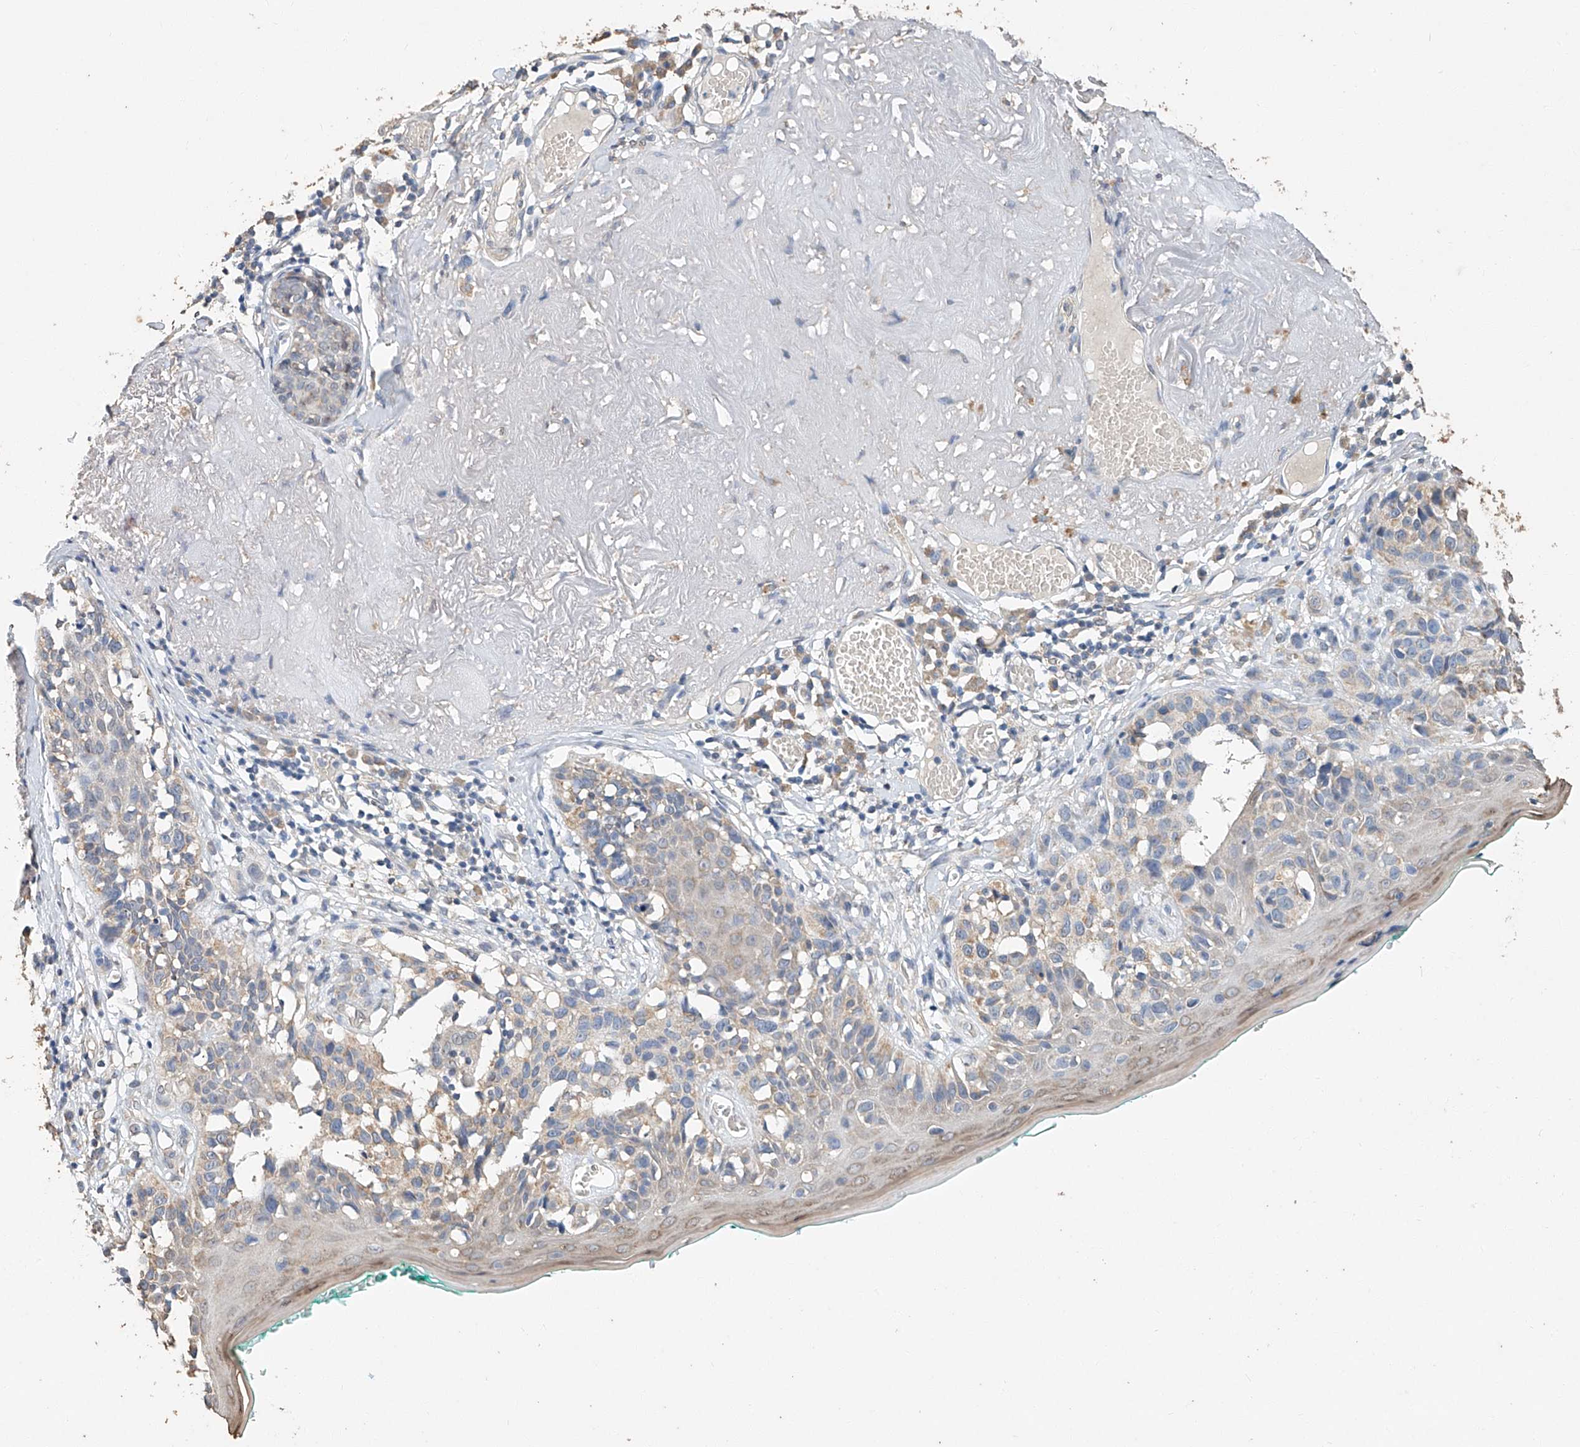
{"staining": {"intensity": "negative", "quantity": "none", "location": "none"}, "tissue": "melanoma", "cell_type": "Tumor cells", "image_type": "cancer", "snomed": [{"axis": "morphology", "description": "Malignant melanoma in situ"}, {"axis": "morphology", "description": "Malignant melanoma, NOS"}, {"axis": "topography", "description": "Skin"}], "caption": "IHC of human malignant melanoma demonstrates no staining in tumor cells. (DAB IHC visualized using brightfield microscopy, high magnification).", "gene": "CERS4", "patient": {"sex": "female", "age": 88}}